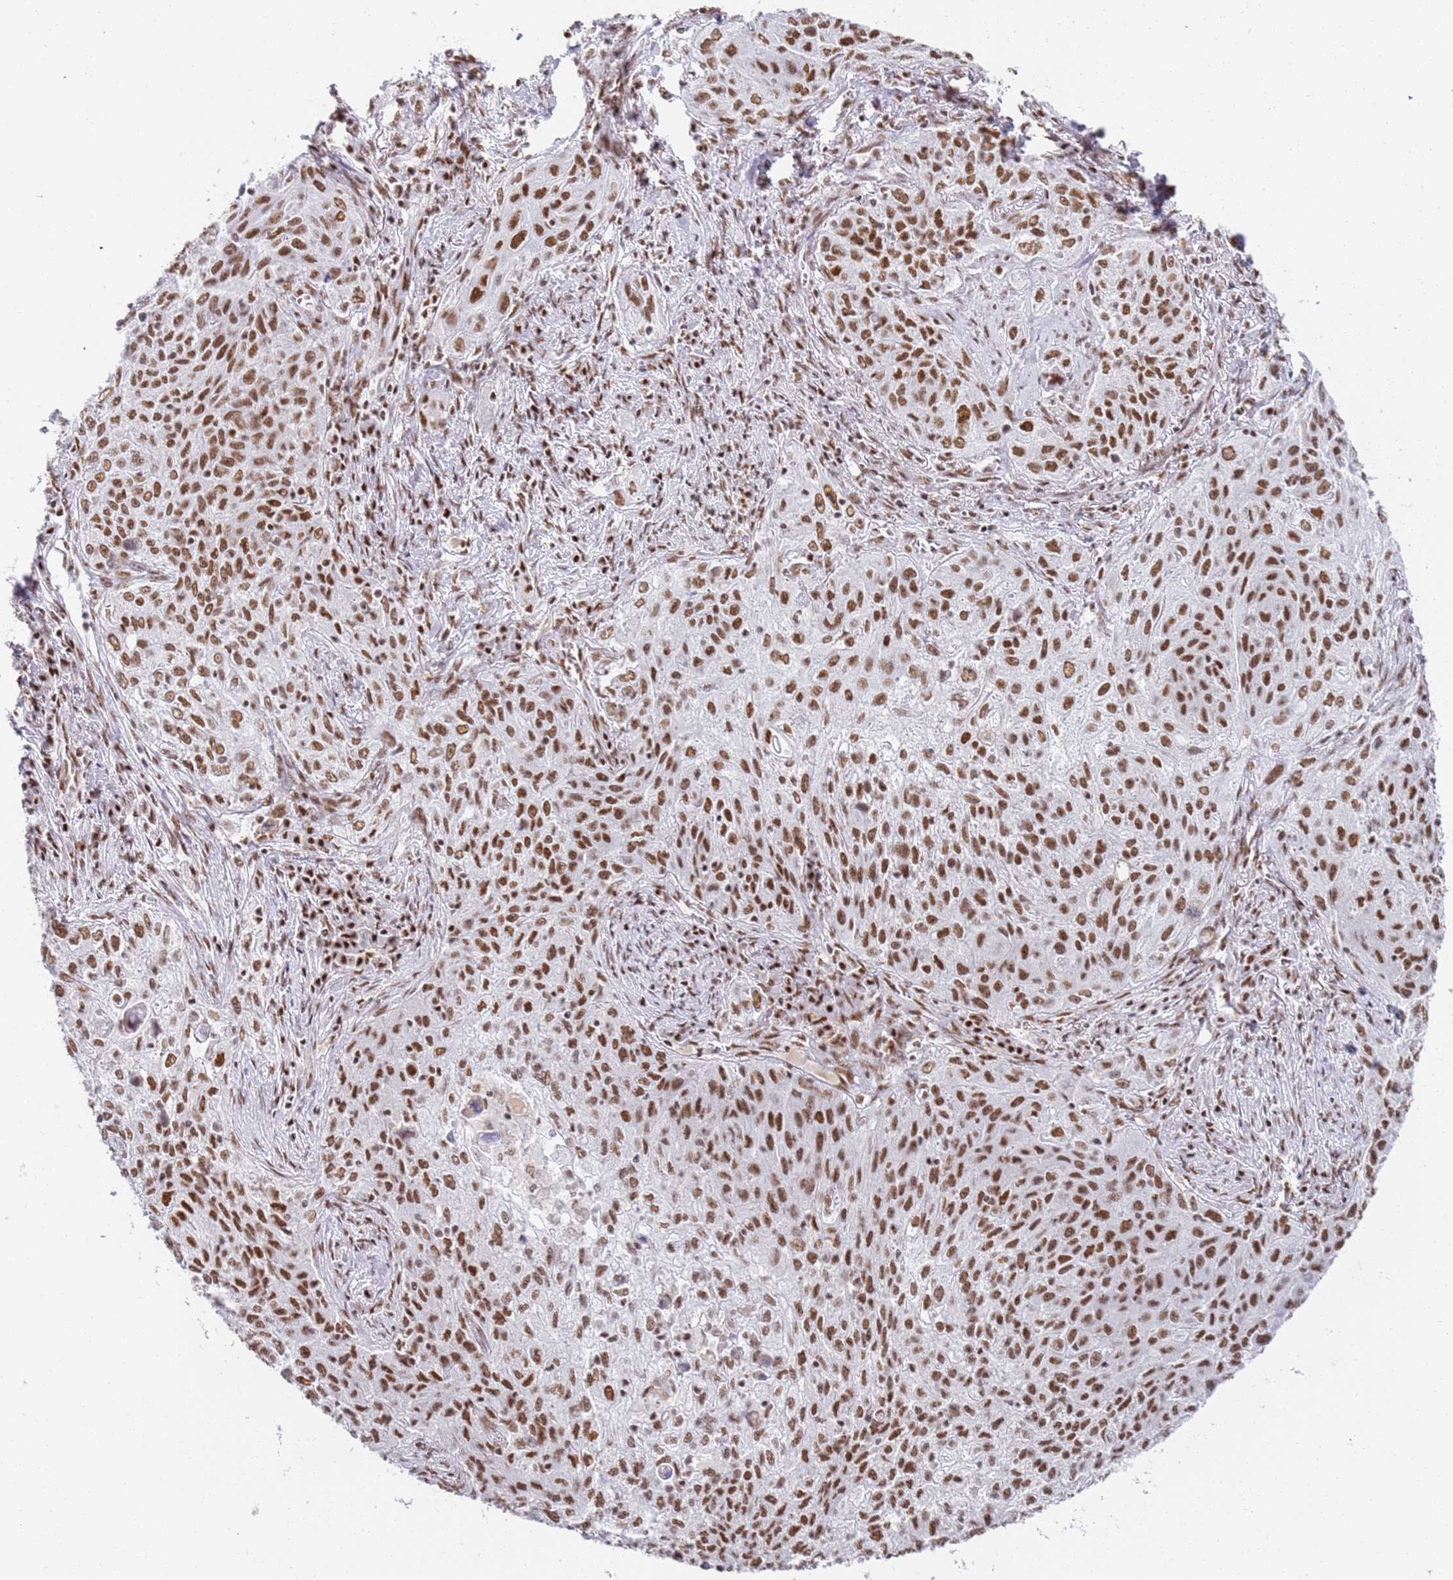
{"staining": {"intensity": "moderate", "quantity": ">75%", "location": "nuclear"}, "tissue": "lung cancer", "cell_type": "Tumor cells", "image_type": "cancer", "snomed": [{"axis": "morphology", "description": "Squamous cell carcinoma, NOS"}, {"axis": "topography", "description": "Lung"}], "caption": "Immunohistochemical staining of human squamous cell carcinoma (lung) displays medium levels of moderate nuclear staining in approximately >75% of tumor cells.", "gene": "AKAP8L", "patient": {"sex": "female", "age": 69}}